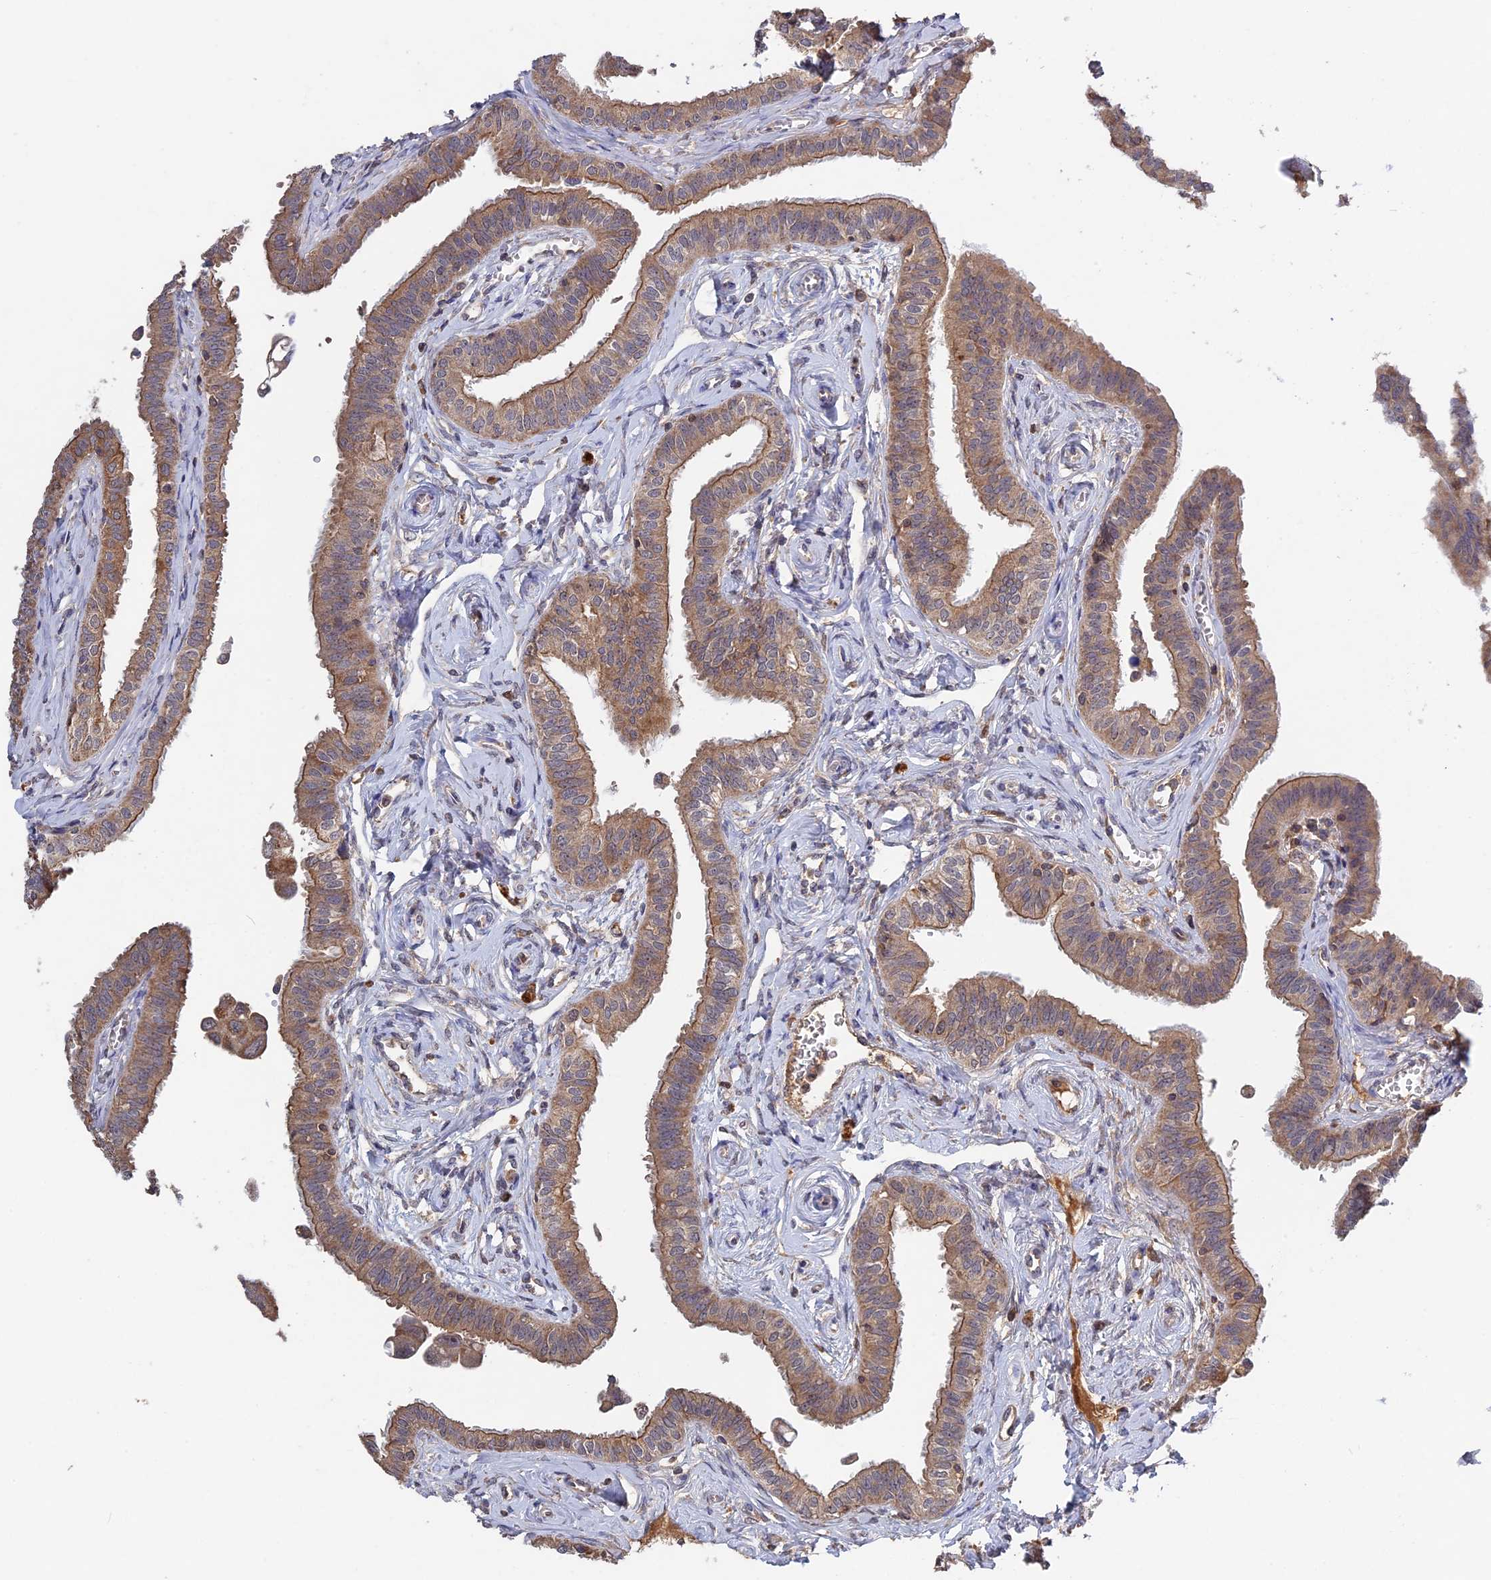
{"staining": {"intensity": "moderate", "quantity": ">75%", "location": "cytoplasmic/membranous"}, "tissue": "fallopian tube", "cell_type": "Glandular cells", "image_type": "normal", "snomed": [{"axis": "morphology", "description": "Normal tissue, NOS"}, {"axis": "morphology", "description": "Carcinoma, NOS"}, {"axis": "topography", "description": "Fallopian tube"}, {"axis": "topography", "description": "Ovary"}], "caption": "Immunohistochemistry (IHC) of unremarkable human fallopian tube exhibits medium levels of moderate cytoplasmic/membranous staining in approximately >75% of glandular cells.", "gene": "RAB15", "patient": {"sex": "female", "age": 59}}